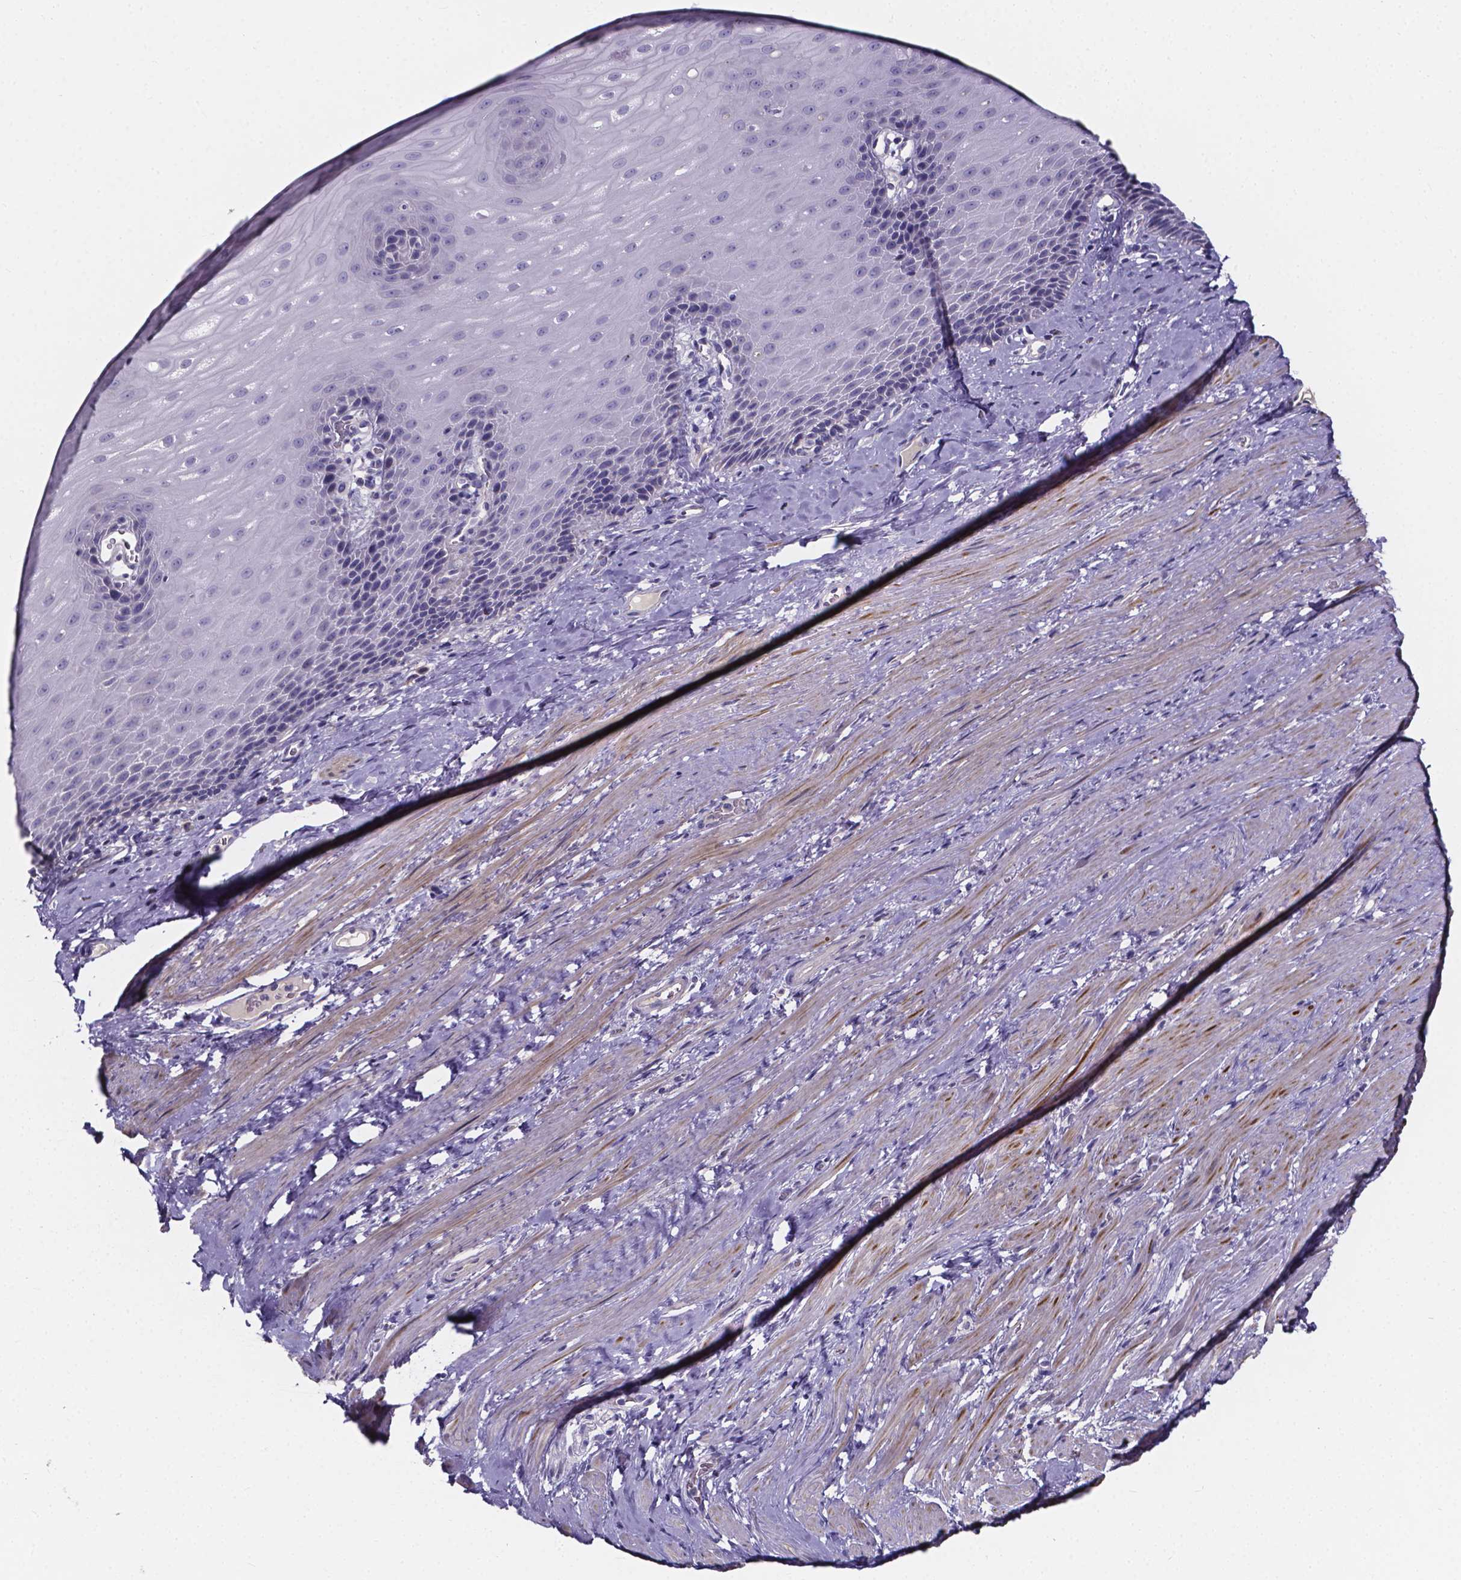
{"staining": {"intensity": "negative", "quantity": "none", "location": "none"}, "tissue": "esophagus", "cell_type": "Squamous epithelial cells", "image_type": "normal", "snomed": [{"axis": "morphology", "description": "Normal tissue, NOS"}, {"axis": "topography", "description": "Esophagus"}], "caption": "High power microscopy micrograph of an IHC micrograph of normal esophagus, revealing no significant positivity in squamous epithelial cells. The staining is performed using DAB brown chromogen with nuclei counter-stained in using hematoxylin.", "gene": "SPOCD1", "patient": {"sex": "male", "age": 64}}